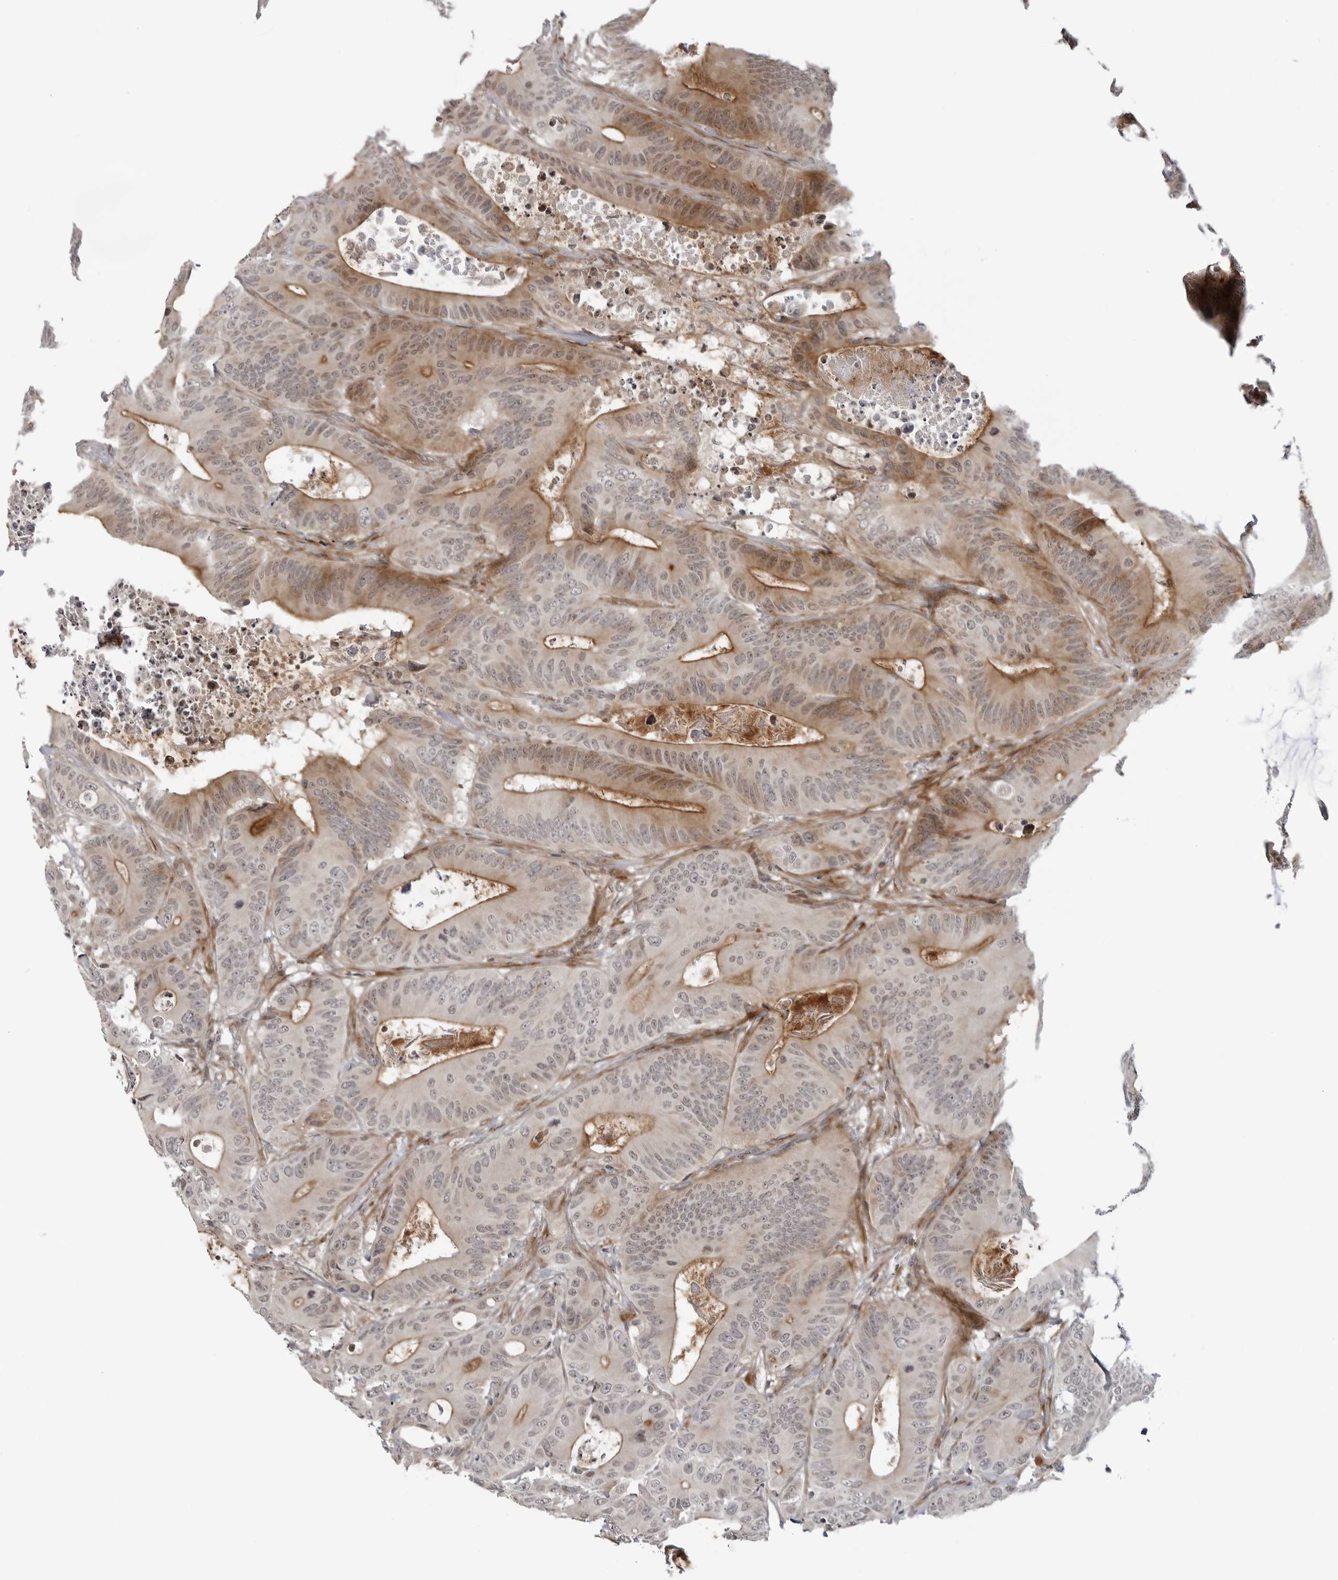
{"staining": {"intensity": "strong", "quantity": "25%-75%", "location": "cytoplasmic/membranous"}, "tissue": "colorectal cancer", "cell_type": "Tumor cells", "image_type": "cancer", "snomed": [{"axis": "morphology", "description": "Adenocarcinoma, NOS"}, {"axis": "topography", "description": "Colon"}], "caption": "IHC staining of adenocarcinoma (colorectal), which exhibits high levels of strong cytoplasmic/membranous staining in approximately 25%-75% of tumor cells indicating strong cytoplasmic/membranous protein expression. The staining was performed using DAB (brown) for protein detection and nuclei were counterstained in hematoxylin (blue).", "gene": "ADAMTS5", "patient": {"sex": "male", "age": 83}}